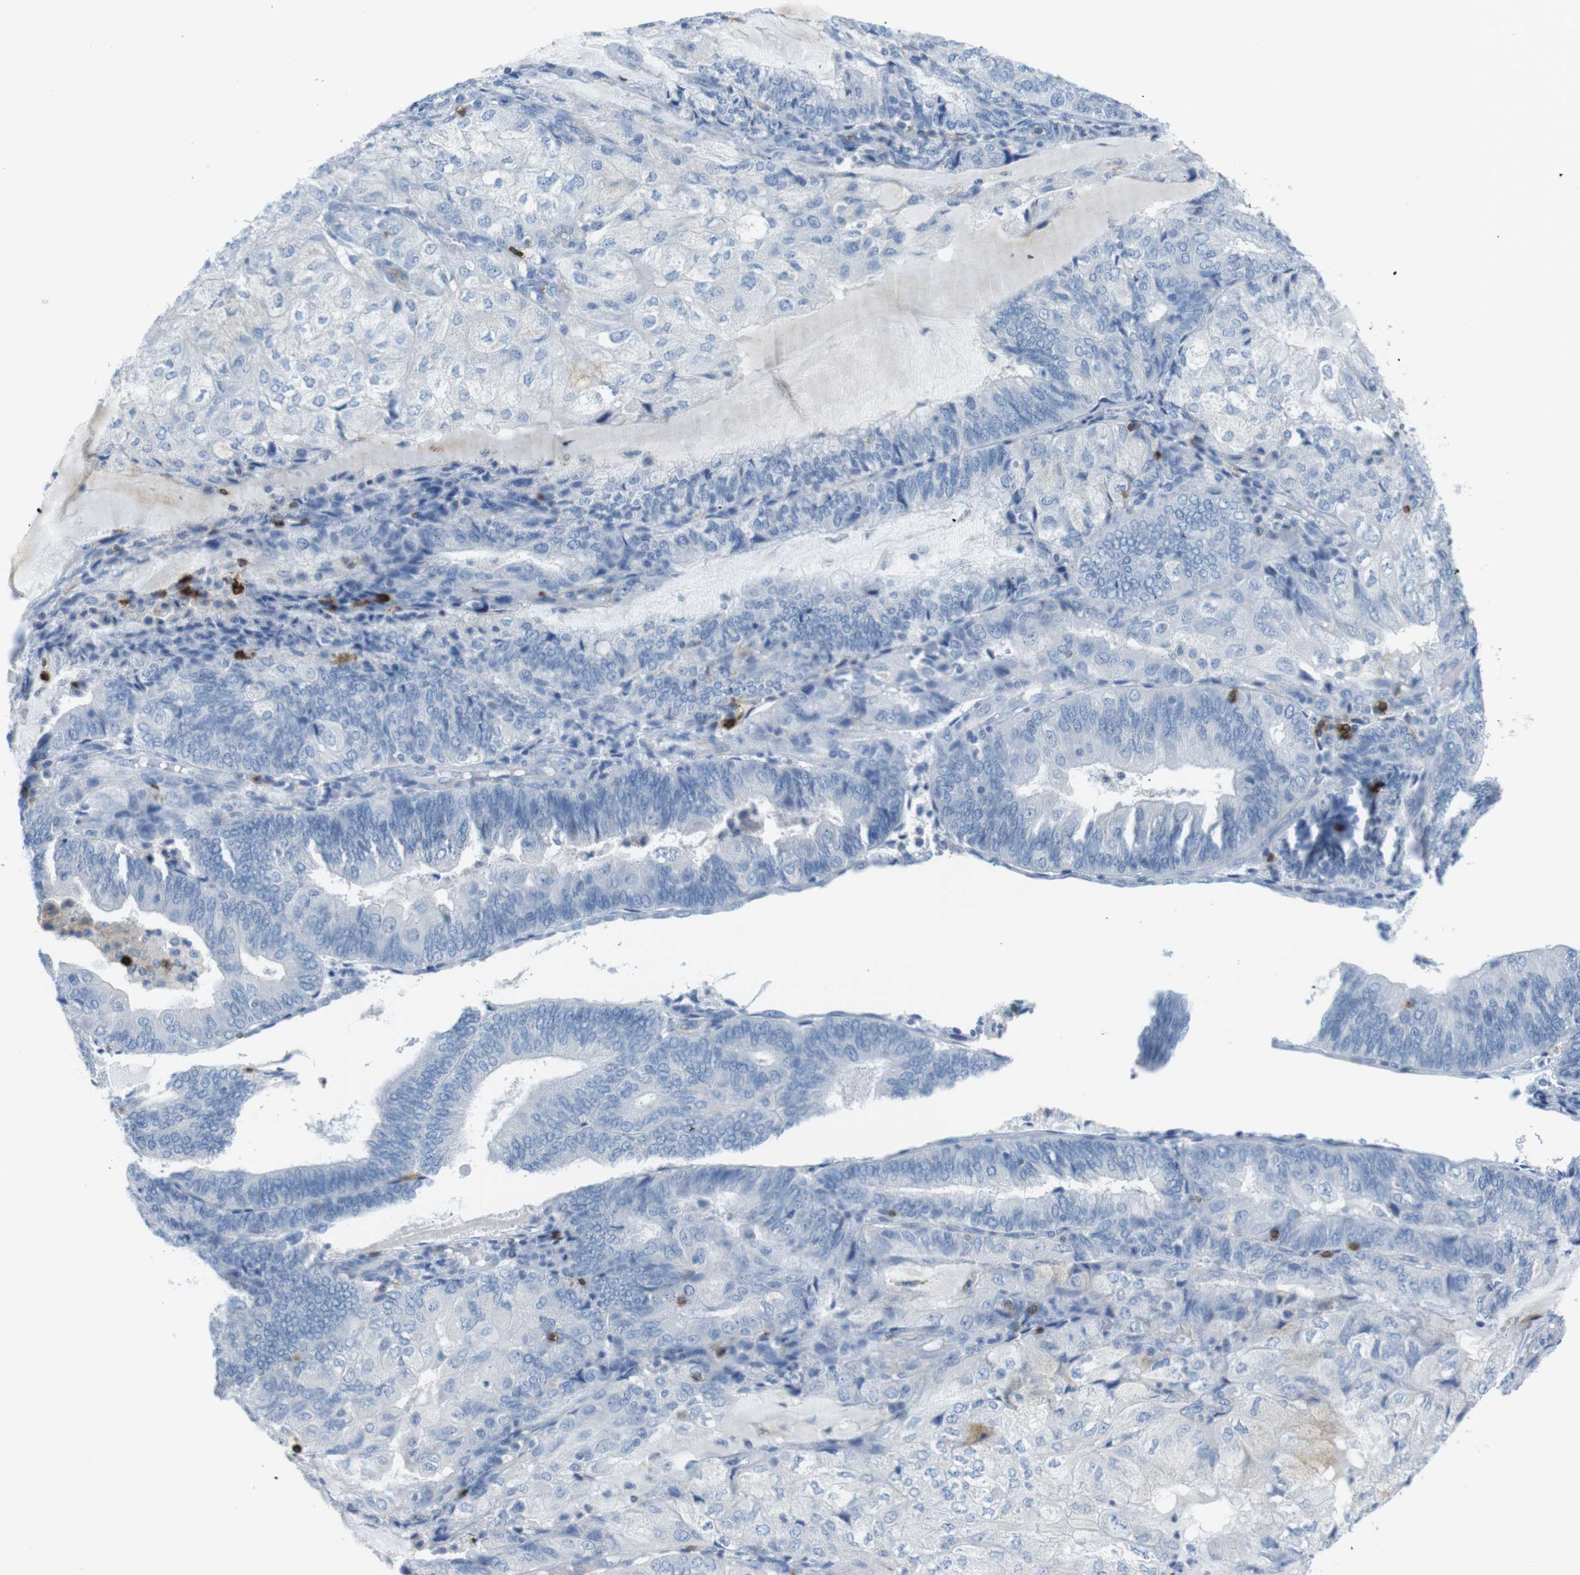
{"staining": {"intensity": "negative", "quantity": "none", "location": "none"}, "tissue": "endometrial cancer", "cell_type": "Tumor cells", "image_type": "cancer", "snomed": [{"axis": "morphology", "description": "Adenocarcinoma, NOS"}, {"axis": "topography", "description": "Endometrium"}], "caption": "Human adenocarcinoma (endometrial) stained for a protein using immunohistochemistry (IHC) demonstrates no expression in tumor cells.", "gene": "TNFRSF4", "patient": {"sex": "female", "age": 81}}